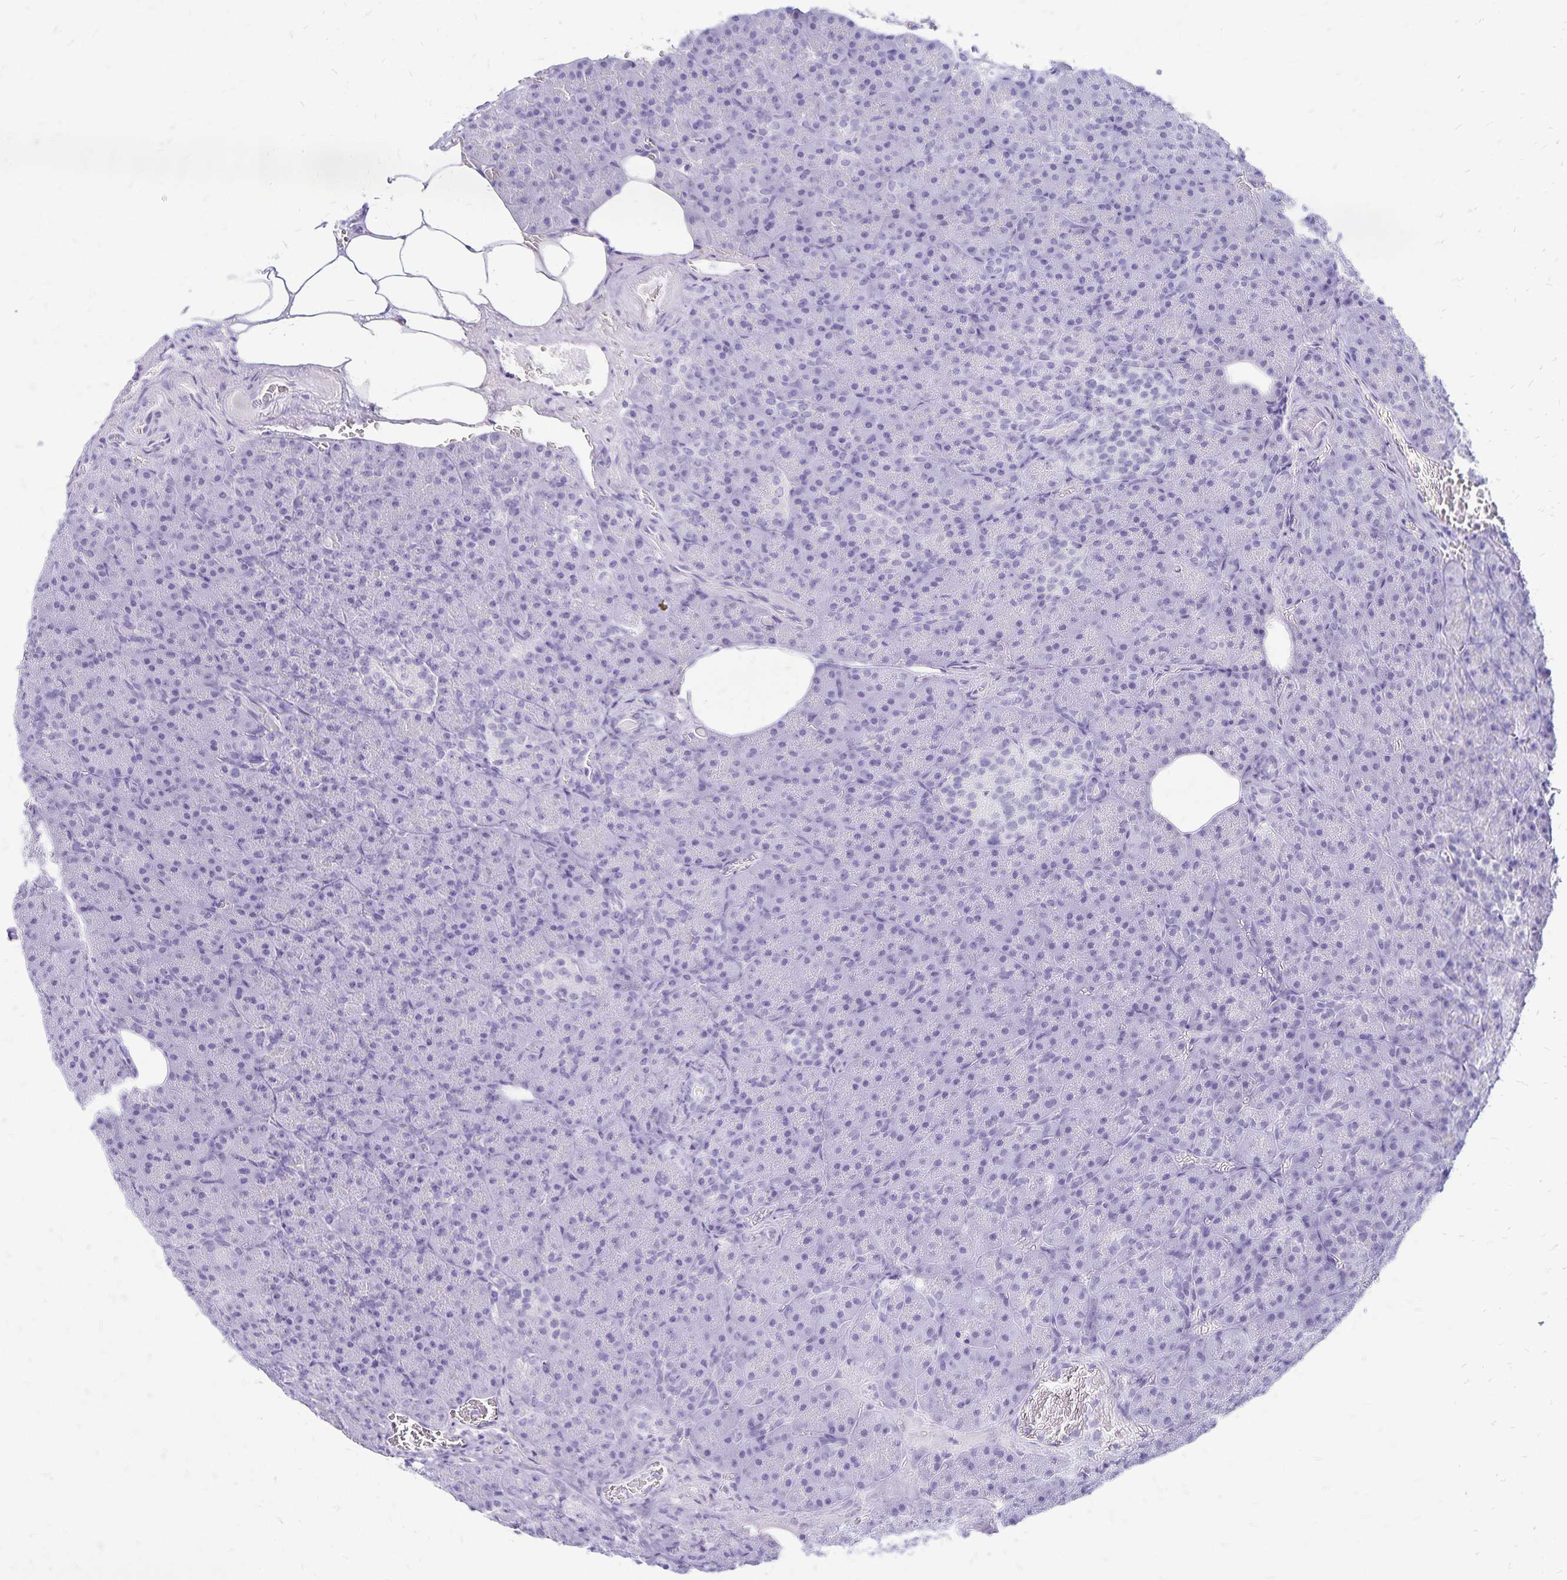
{"staining": {"intensity": "negative", "quantity": "none", "location": "none"}, "tissue": "pancreas", "cell_type": "Exocrine glandular cells", "image_type": "normal", "snomed": [{"axis": "morphology", "description": "Normal tissue, NOS"}, {"axis": "topography", "description": "Pancreas"}], "caption": "Micrograph shows no significant protein positivity in exocrine glandular cells of unremarkable pancreas. The staining is performed using DAB brown chromogen with nuclei counter-stained in using hematoxylin.", "gene": "LIN28B", "patient": {"sex": "female", "age": 74}}